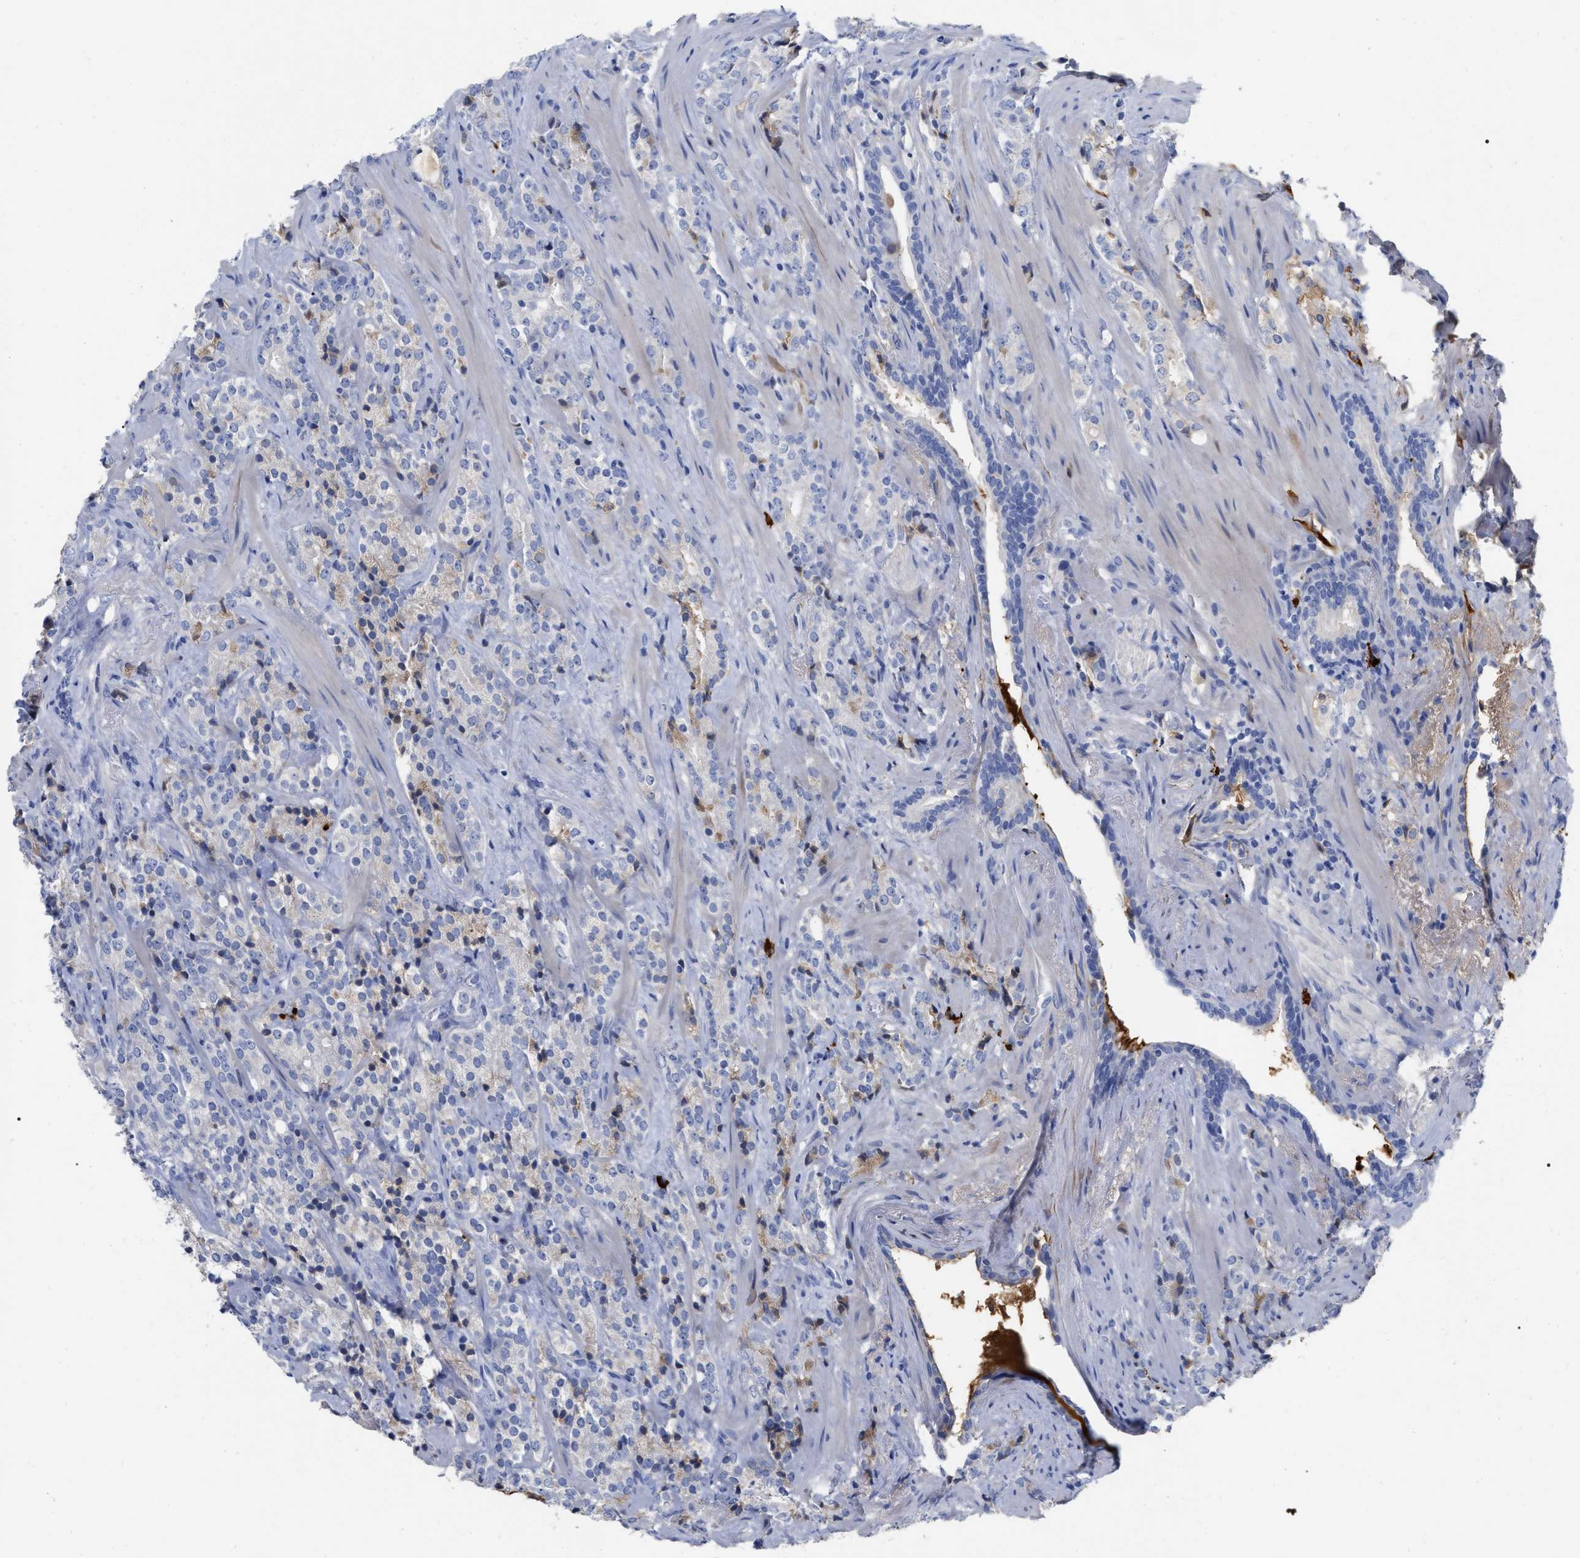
{"staining": {"intensity": "negative", "quantity": "none", "location": "none"}, "tissue": "prostate cancer", "cell_type": "Tumor cells", "image_type": "cancer", "snomed": [{"axis": "morphology", "description": "Adenocarcinoma, High grade"}, {"axis": "topography", "description": "Prostate"}], "caption": "Immunohistochemistry (IHC) of human prostate cancer exhibits no staining in tumor cells.", "gene": "IGHV5-51", "patient": {"sex": "male", "age": 71}}